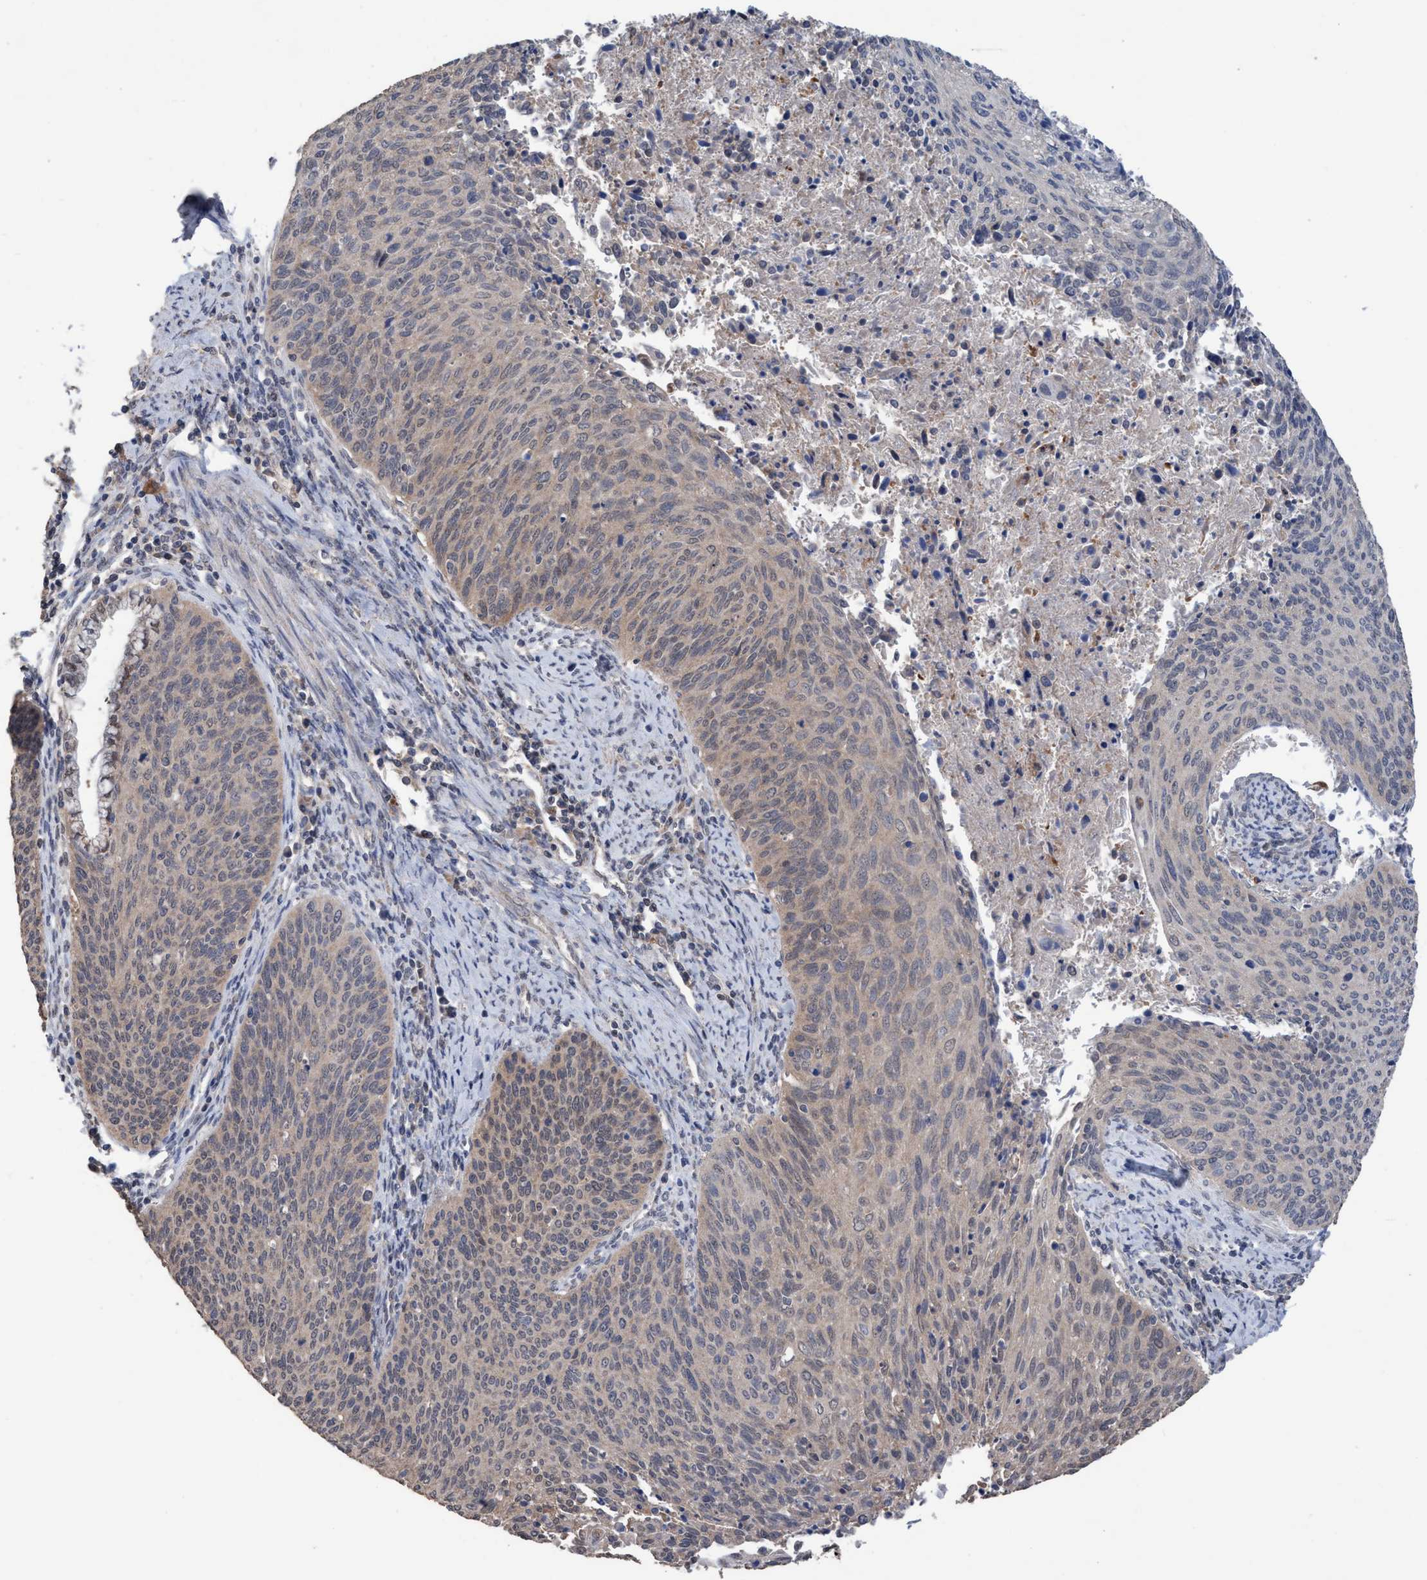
{"staining": {"intensity": "weak", "quantity": "<25%", "location": "cytoplasmic/membranous"}, "tissue": "cervical cancer", "cell_type": "Tumor cells", "image_type": "cancer", "snomed": [{"axis": "morphology", "description": "Squamous cell carcinoma, NOS"}, {"axis": "topography", "description": "Cervix"}], "caption": "The immunohistochemistry (IHC) image has no significant positivity in tumor cells of cervical cancer (squamous cell carcinoma) tissue.", "gene": "GLOD4", "patient": {"sex": "female", "age": 55}}